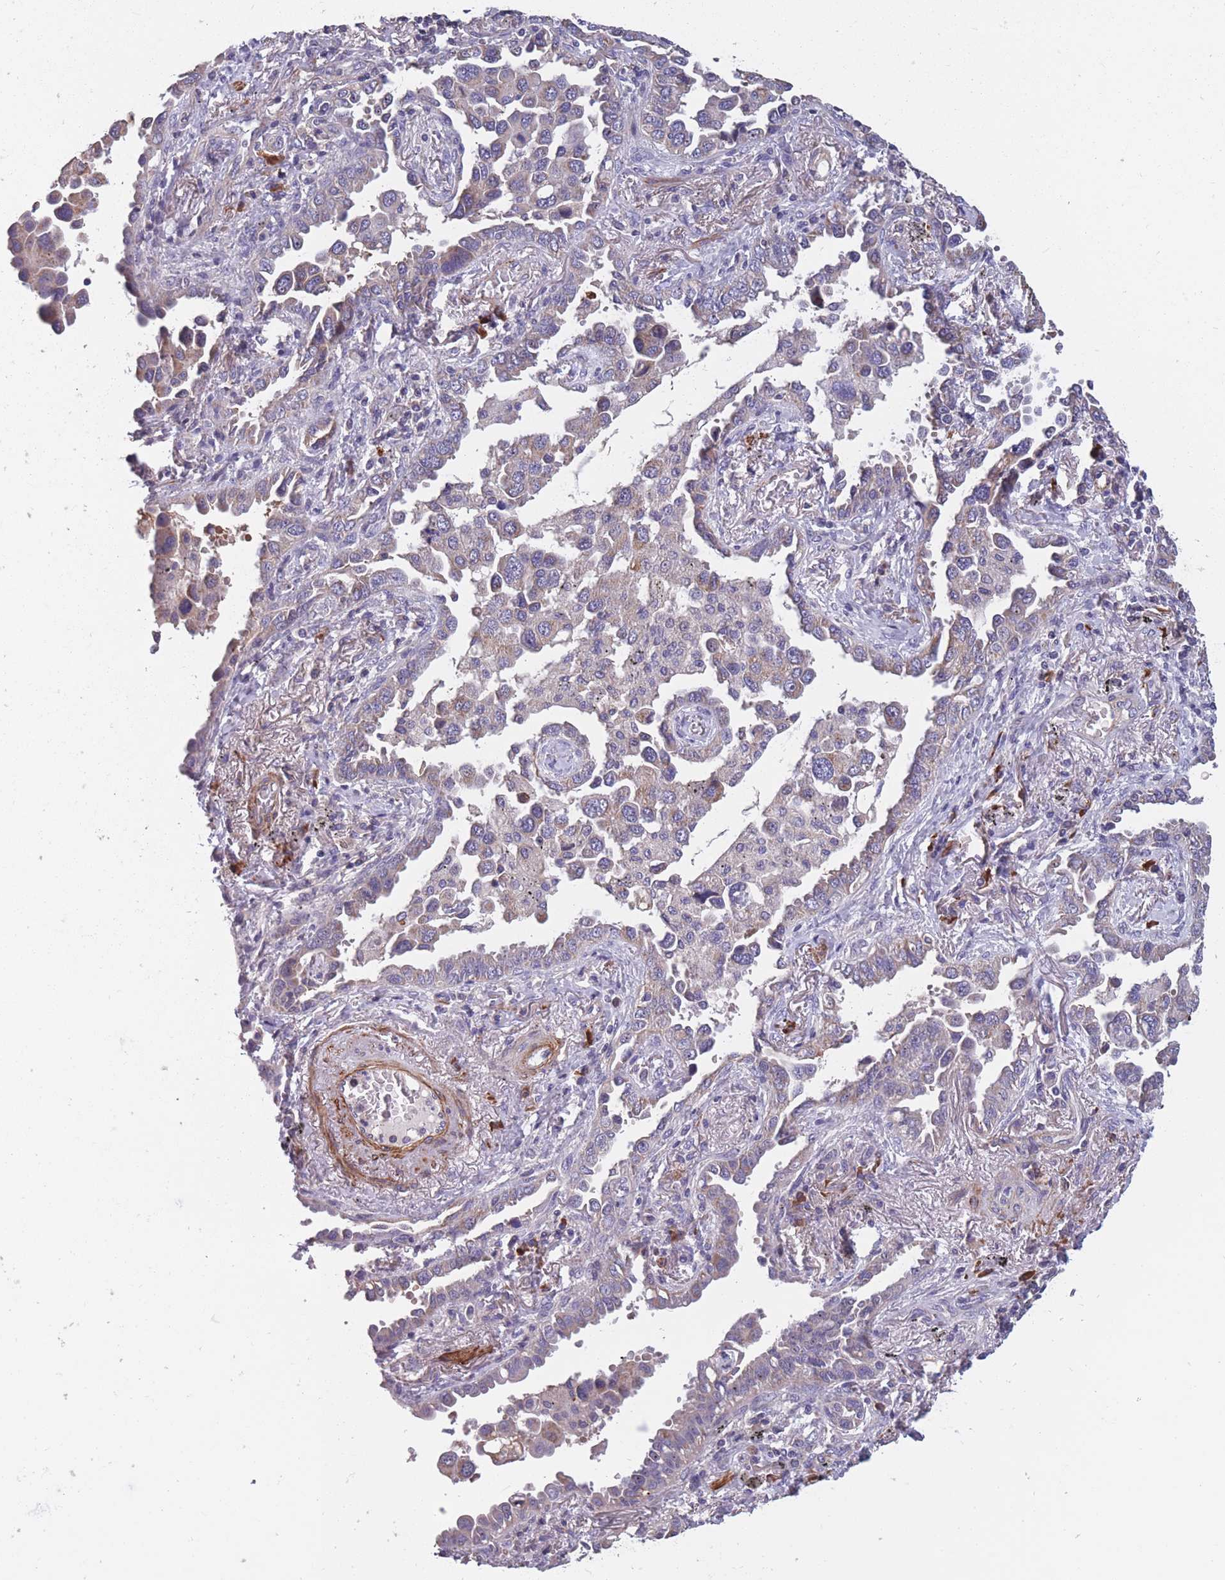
{"staining": {"intensity": "weak", "quantity": "25%-75%", "location": "cytoplasmic/membranous"}, "tissue": "lung cancer", "cell_type": "Tumor cells", "image_type": "cancer", "snomed": [{"axis": "morphology", "description": "Adenocarcinoma, NOS"}, {"axis": "topography", "description": "Lung"}], "caption": "Immunohistochemistry (IHC) staining of lung cancer (adenocarcinoma), which exhibits low levels of weak cytoplasmic/membranous positivity in about 25%-75% of tumor cells indicating weak cytoplasmic/membranous protein expression. The staining was performed using DAB (3,3'-diaminobenzidine) (brown) for protein detection and nuclei were counterstained in hematoxylin (blue).", "gene": "TOMM40L", "patient": {"sex": "male", "age": 67}}